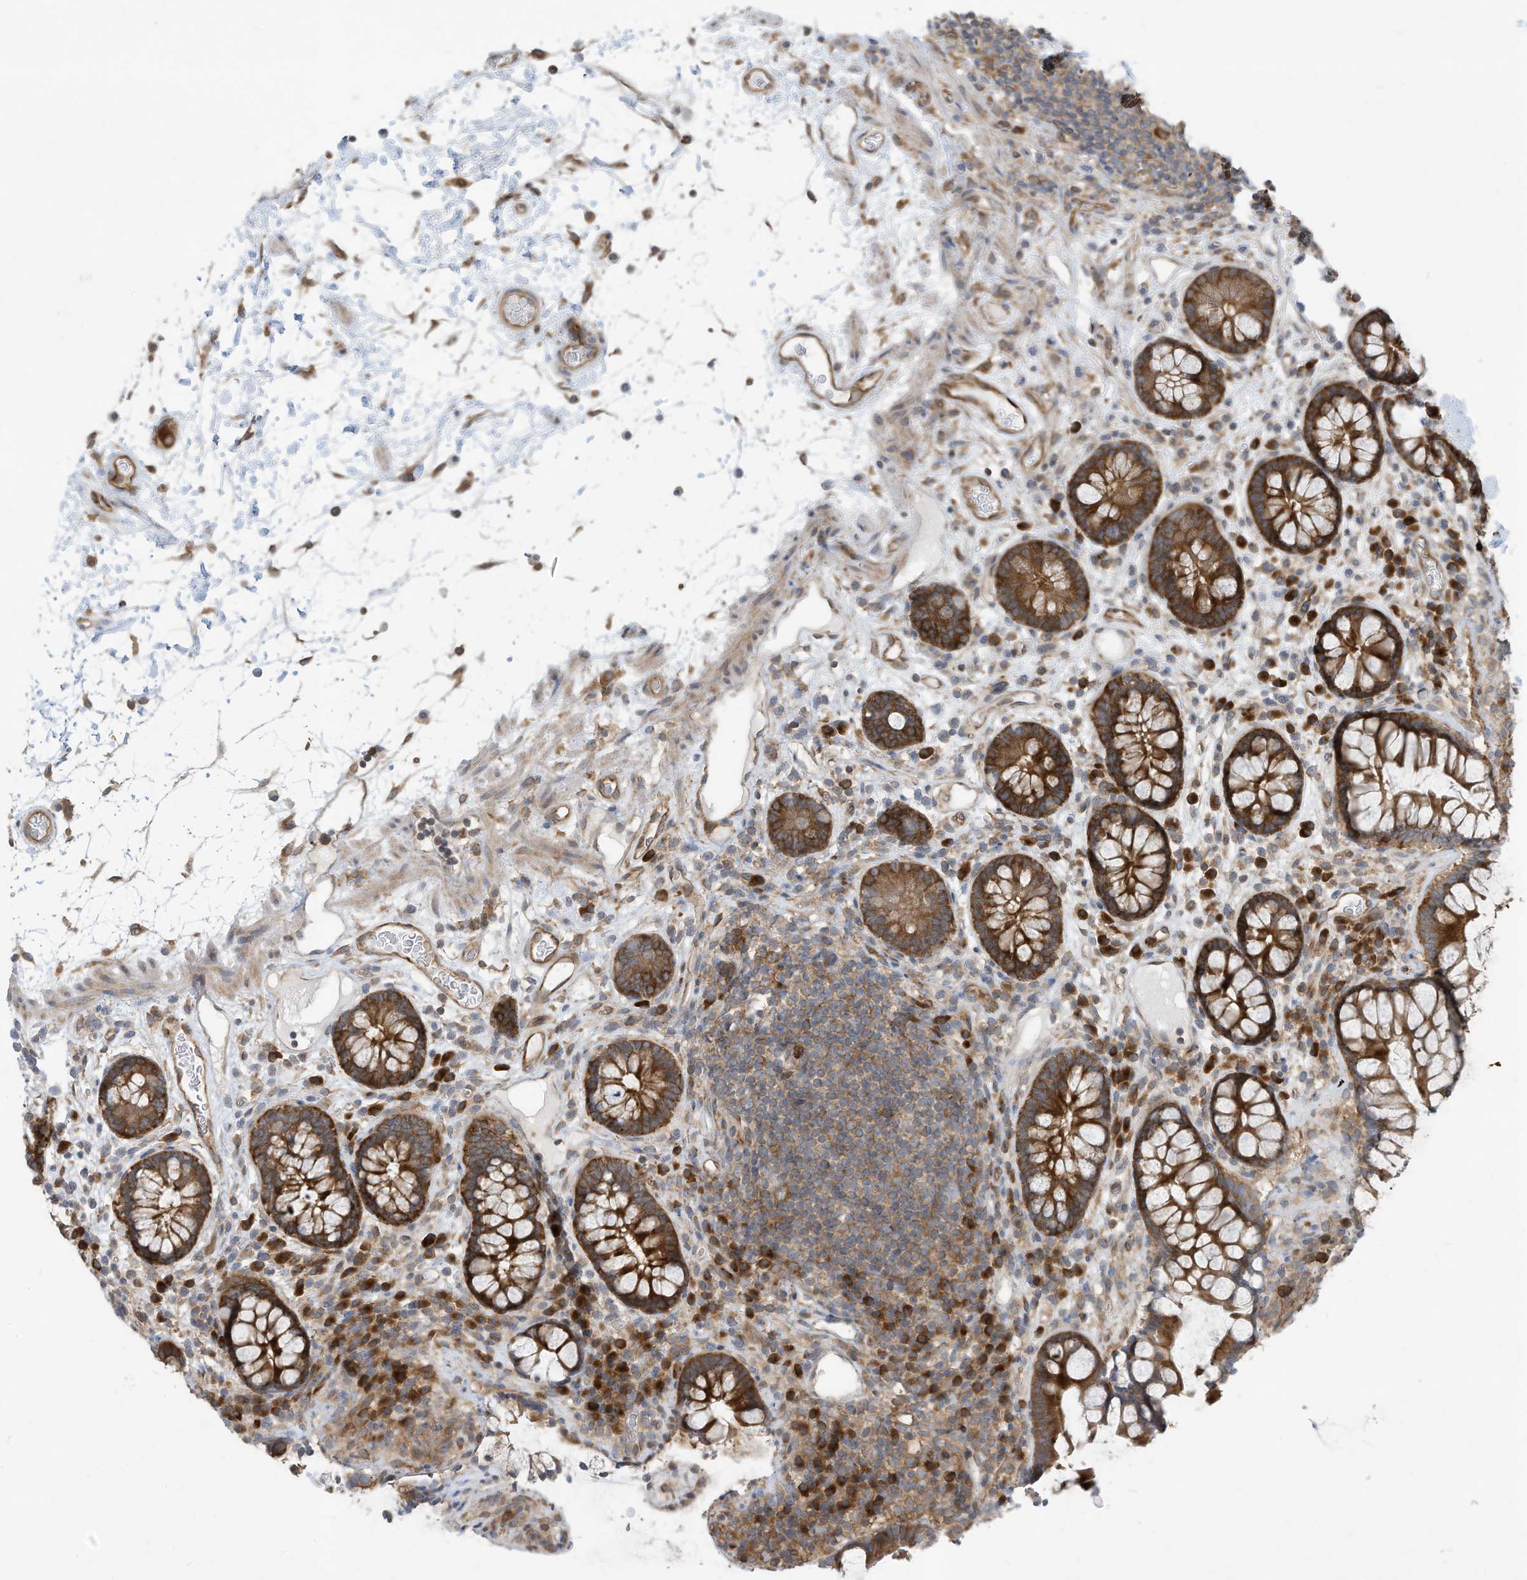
{"staining": {"intensity": "moderate", "quantity": ">75%", "location": "cytoplasmic/membranous"}, "tissue": "colon", "cell_type": "Endothelial cells", "image_type": "normal", "snomed": [{"axis": "morphology", "description": "Normal tissue, NOS"}, {"axis": "topography", "description": "Colon"}], "caption": "Colon was stained to show a protein in brown. There is medium levels of moderate cytoplasmic/membranous positivity in about >75% of endothelial cells.", "gene": "USE1", "patient": {"sex": "female", "age": 79}}